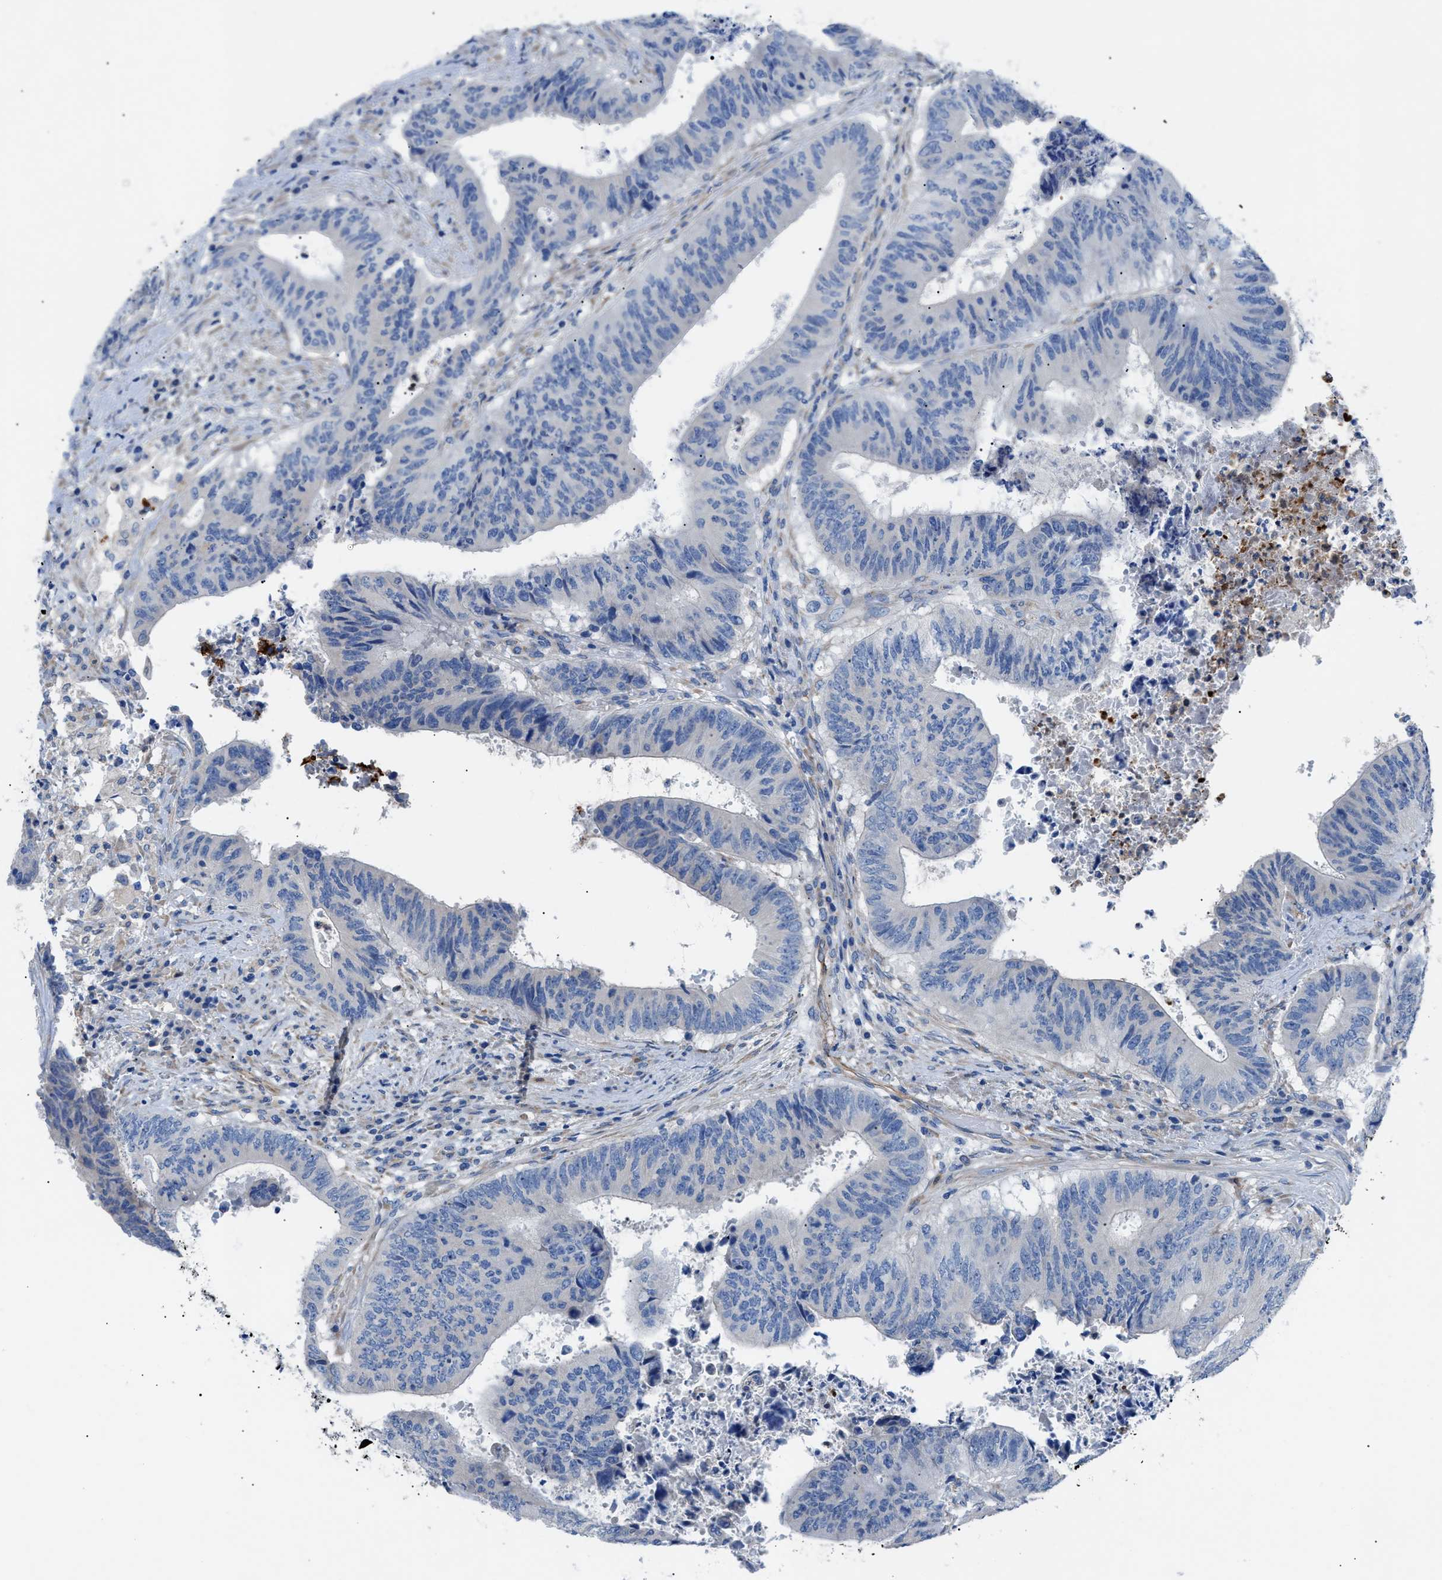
{"staining": {"intensity": "negative", "quantity": "none", "location": "none"}, "tissue": "colorectal cancer", "cell_type": "Tumor cells", "image_type": "cancer", "snomed": [{"axis": "morphology", "description": "Adenocarcinoma, NOS"}, {"axis": "topography", "description": "Rectum"}], "caption": "This is an immunohistochemistry image of human adenocarcinoma (colorectal). There is no staining in tumor cells.", "gene": "ITPR1", "patient": {"sex": "male", "age": 72}}